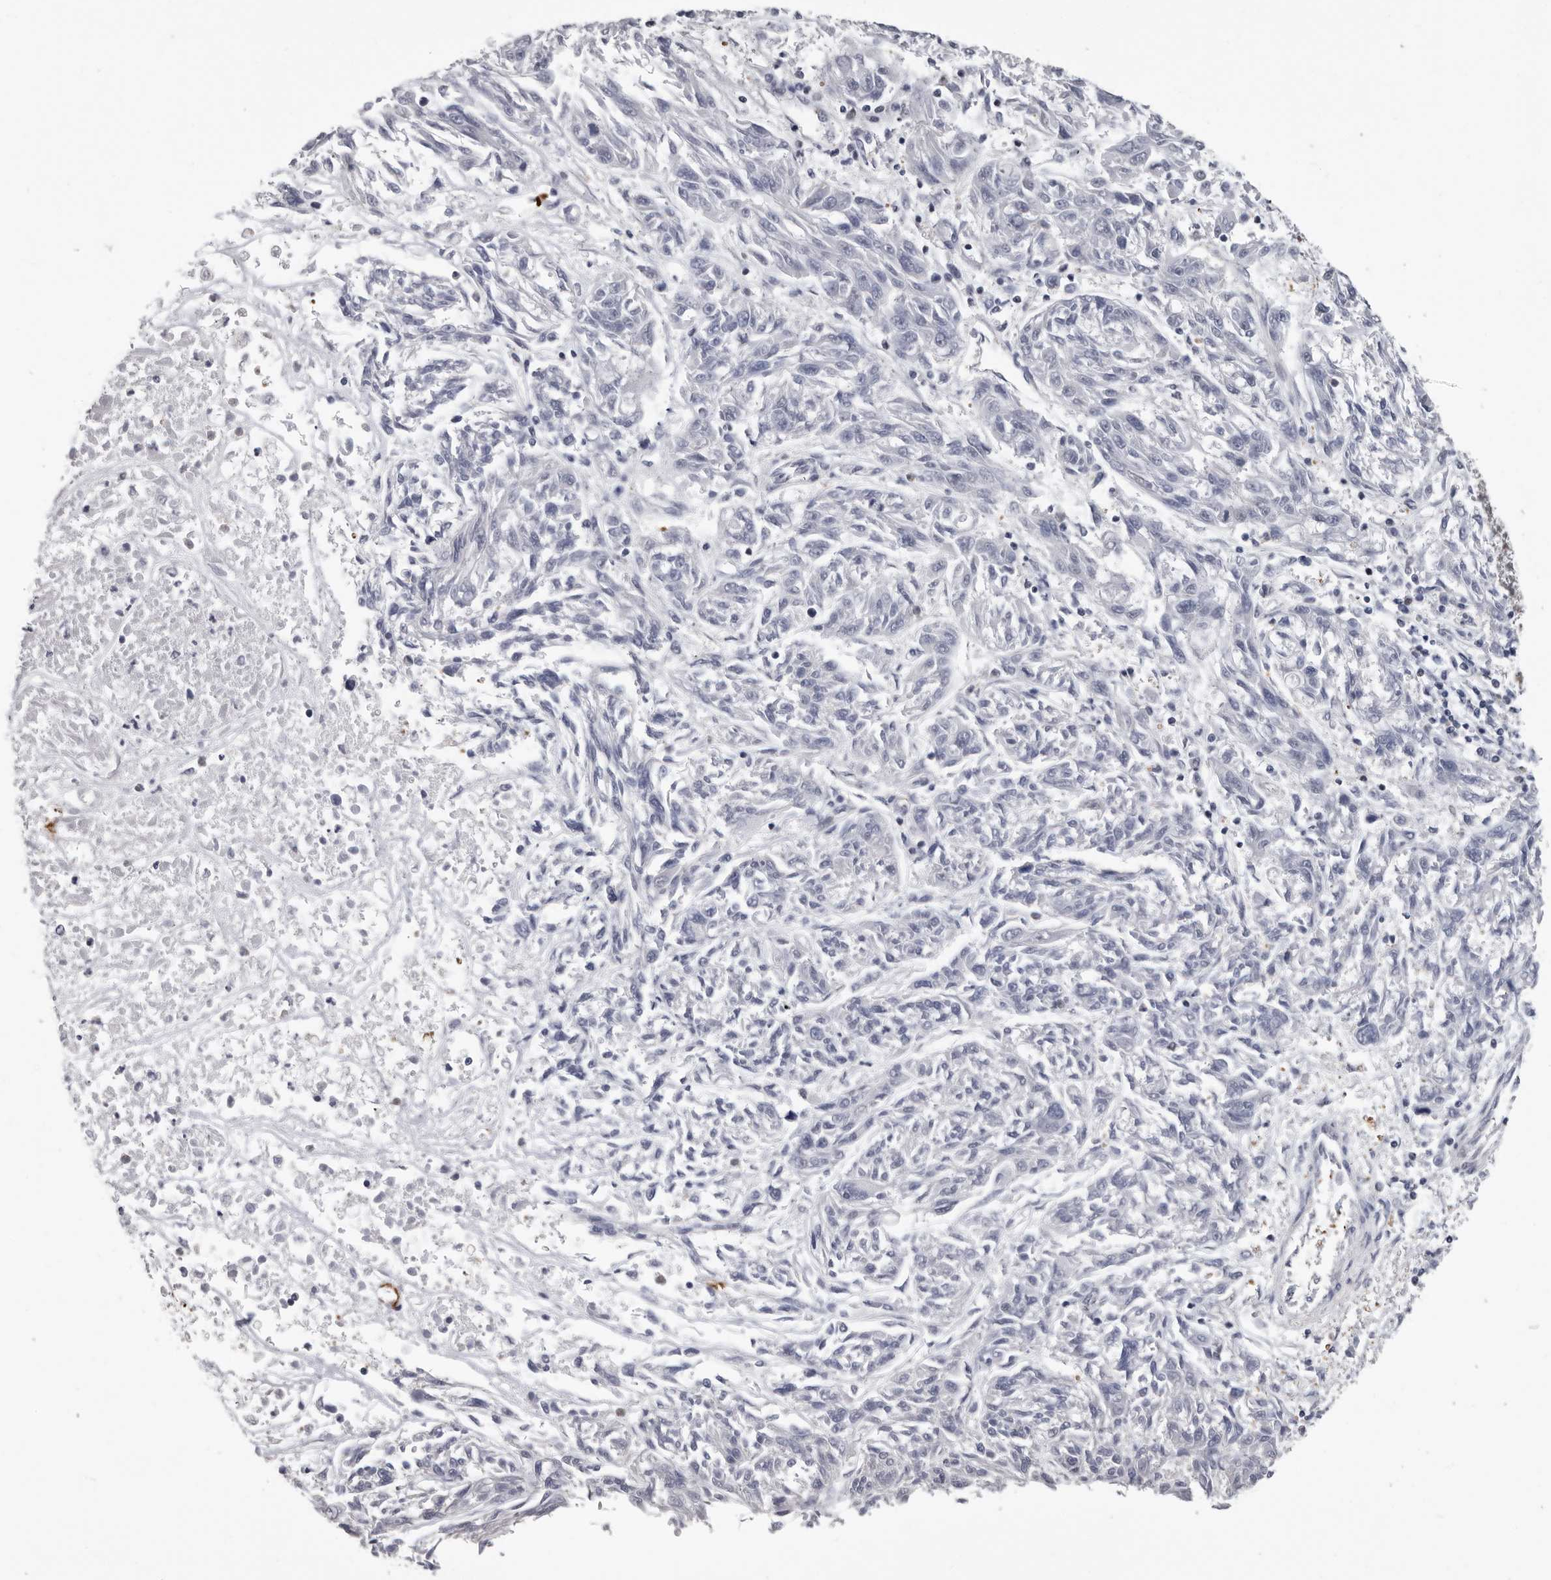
{"staining": {"intensity": "negative", "quantity": "none", "location": "none"}, "tissue": "melanoma", "cell_type": "Tumor cells", "image_type": "cancer", "snomed": [{"axis": "morphology", "description": "Malignant melanoma, NOS"}, {"axis": "topography", "description": "Skin"}], "caption": "The immunohistochemistry image has no significant staining in tumor cells of melanoma tissue.", "gene": "RALGPS2", "patient": {"sex": "male", "age": 53}}